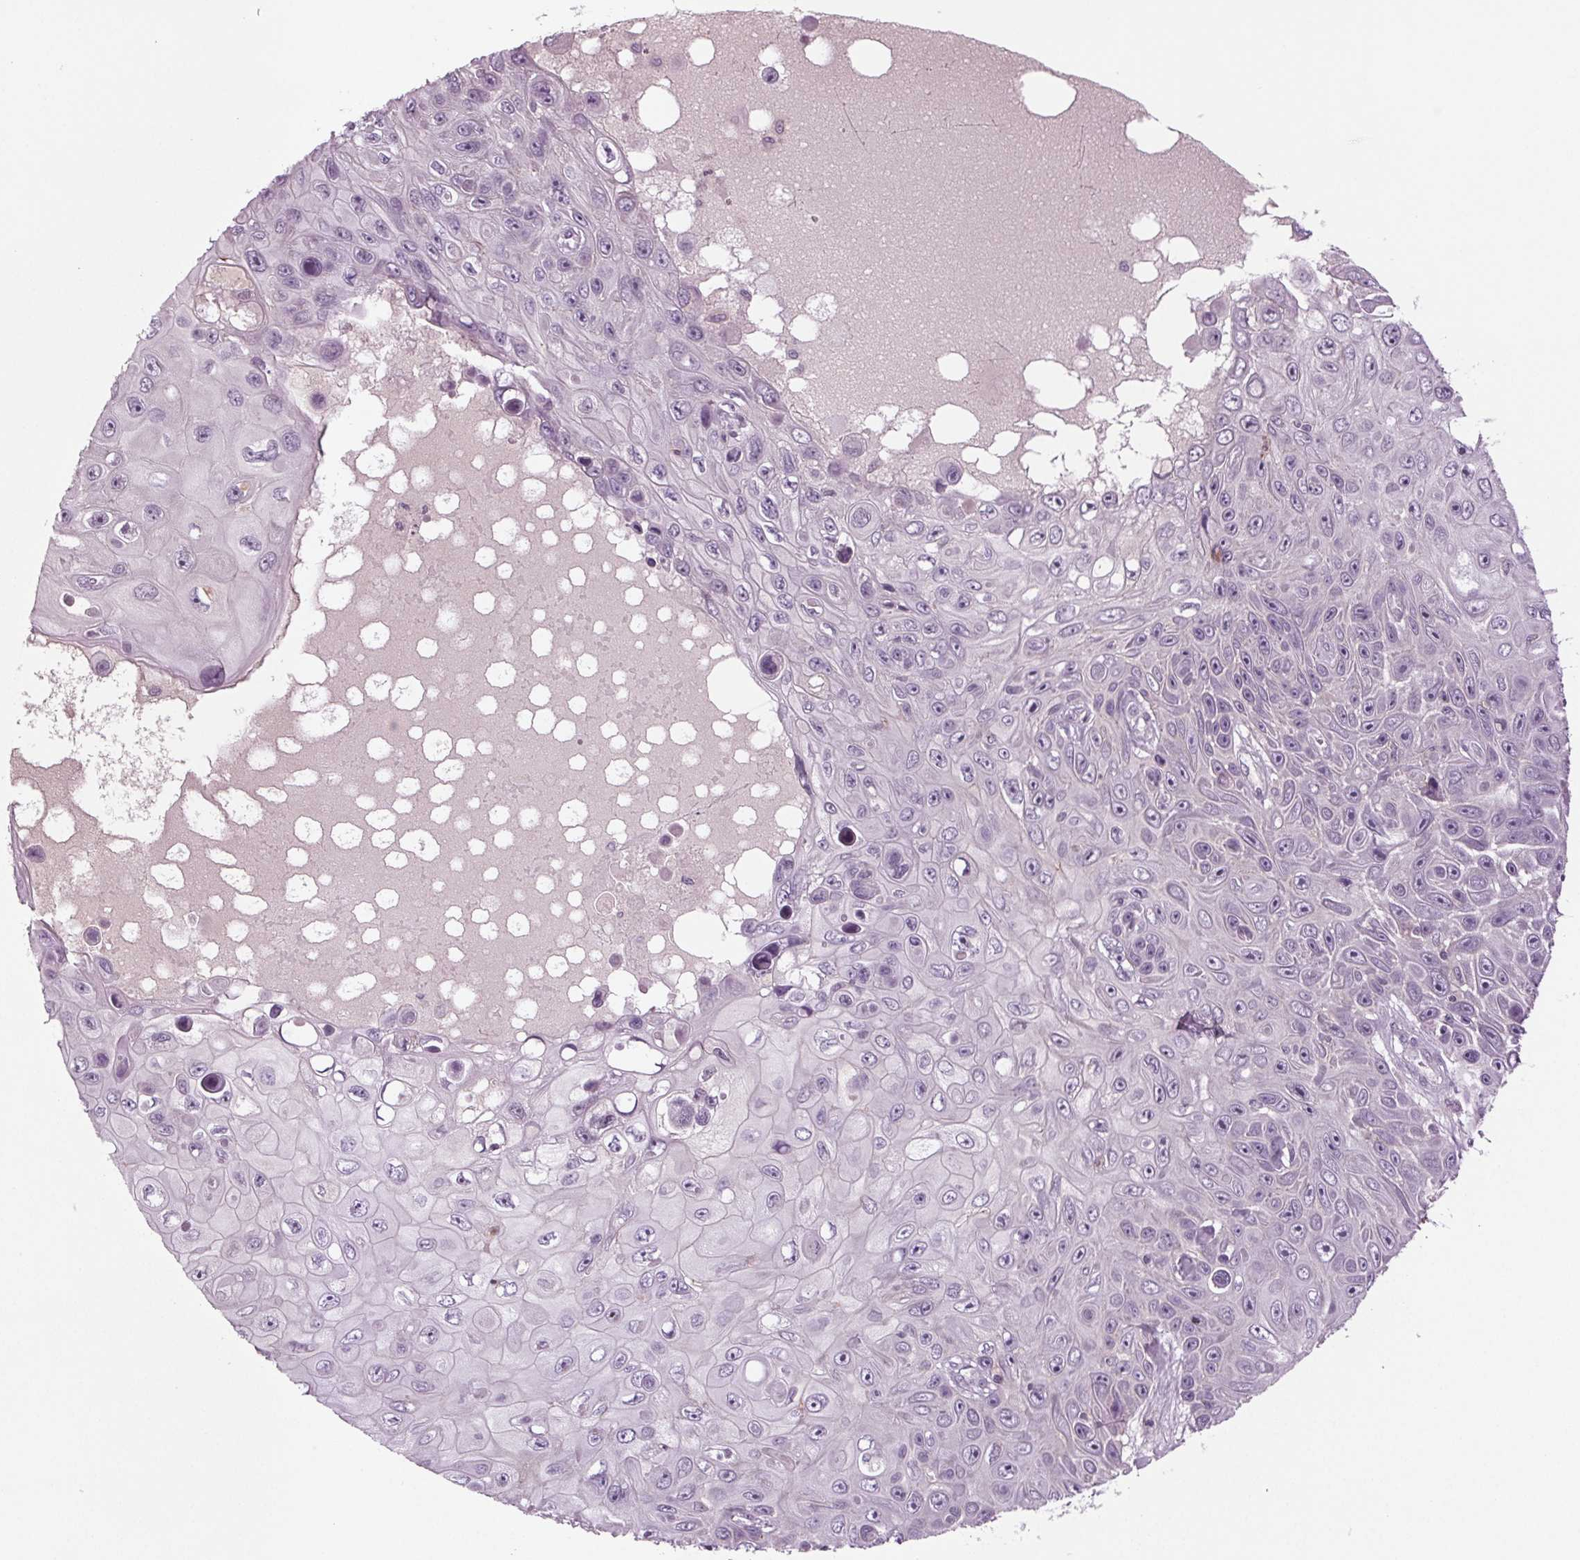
{"staining": {"intensity": "negative", "quantity": "none", "location": "none"}, "tissue": "skin cancer", "cell_type": "Tumor cells", "image_type": "cancer", "snomed": [{"axis": "morphology", "description": "Squamous cell carcinoma, NOS"}, {"axis": "topography", "description": "Skin"}], "caption": "Immunohistochemistry (IHC) histopathology image of human skin cancer (squamous cell carcinoma) stained for a protein (brown), which reveals no staining in tumor cells.", "gene": "BHLHE22", "patient": {"sex": "male", "age": 82}}